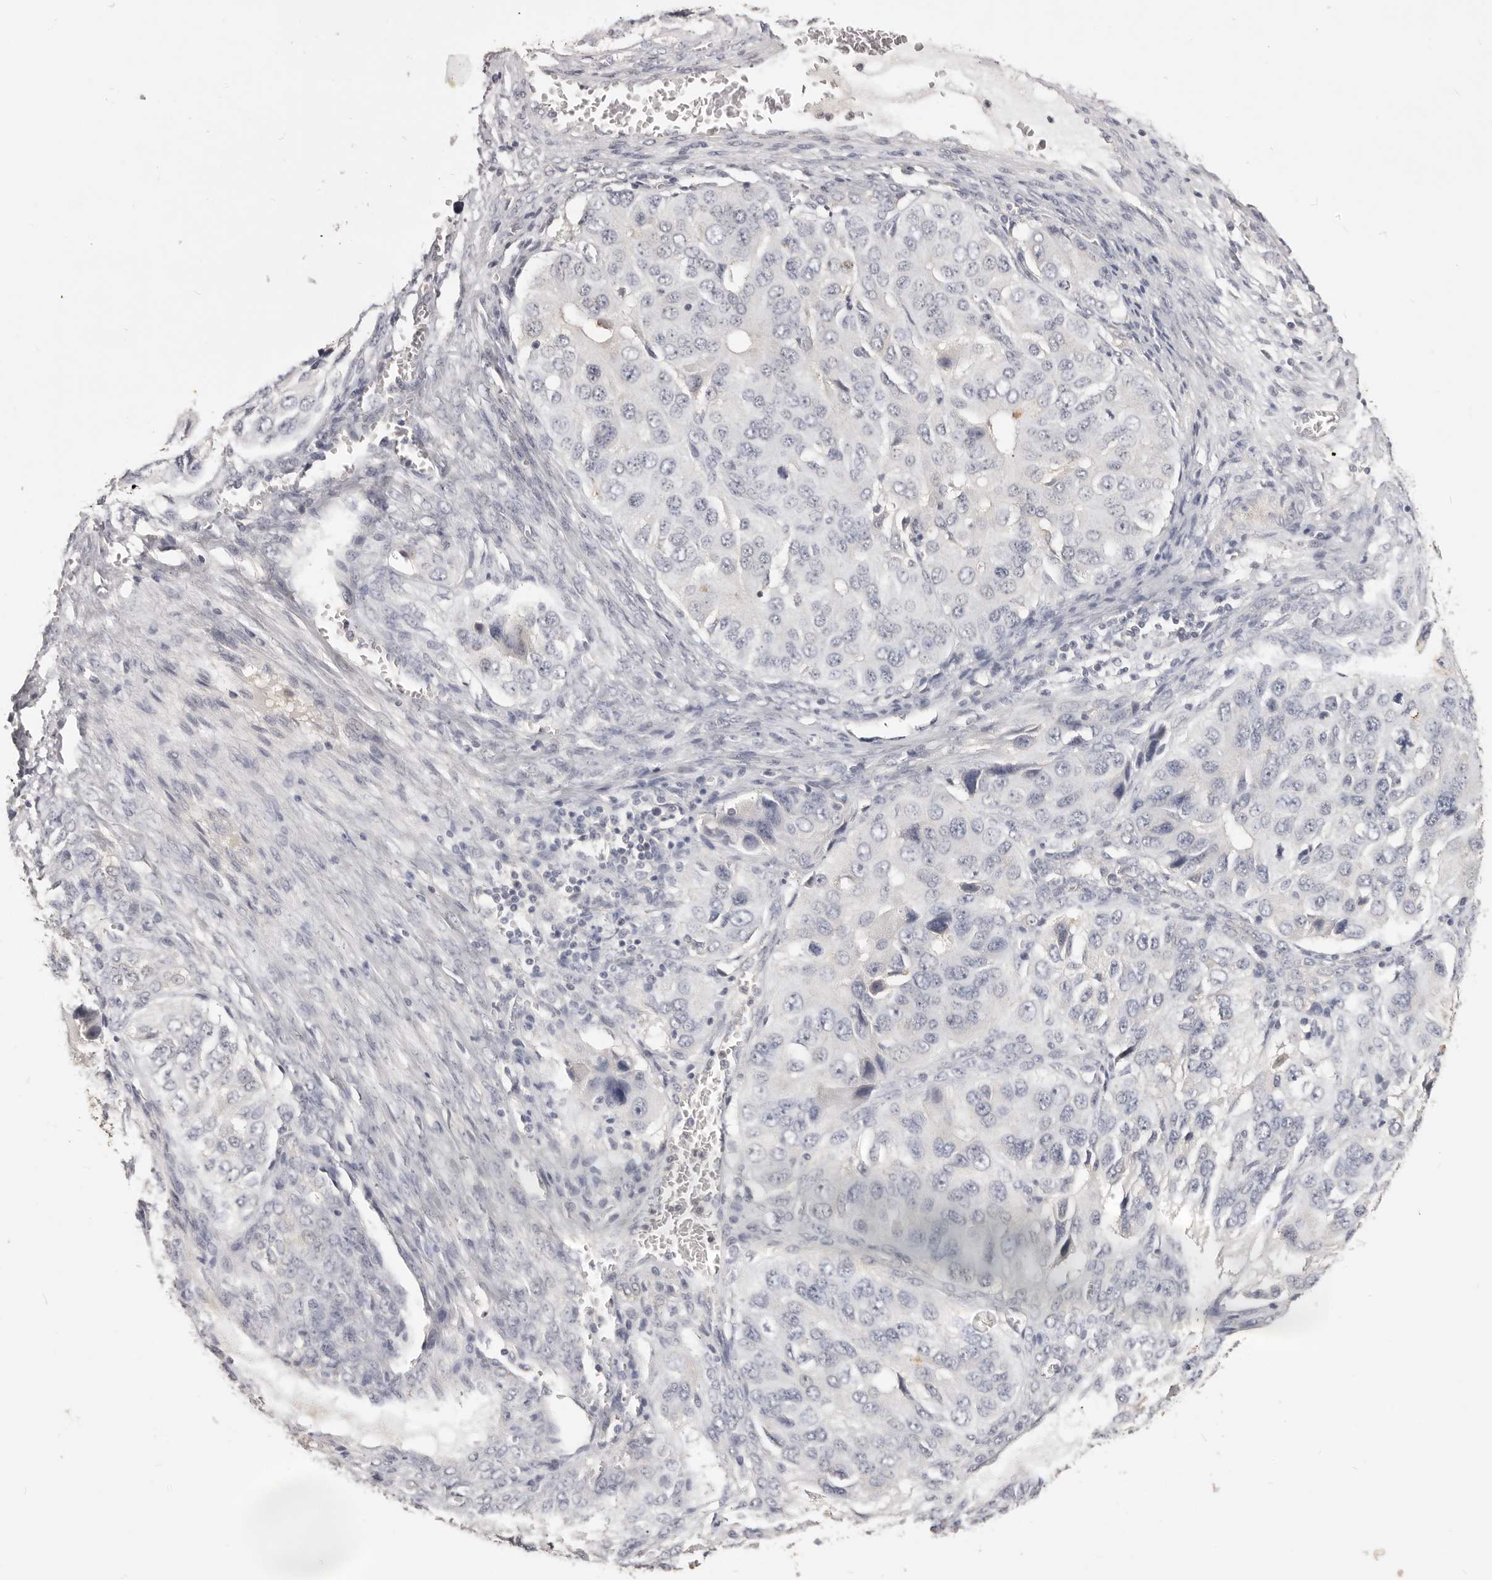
{"staining": {"intensity": "negative", "quantity": "none", "location": "none"}, "tissue": "ovarian cancer", "cell_type": "Tumor cells", "image_type": "cancer", "snomed": [{"axis": "morphology", "description": "Carcinoma, endometroid"}, {"axis": "topography", "description": "Ovary"}], "caption": "Immunohistochemical staining of ovarian cancer shows no significant positivity in tumor cells. (DAB (3,3'-diaminobenzidine) immunohistochemistry, high magnification).", "gene": "TSPAN13", "patient": {"sex": "female", "age": 51}}